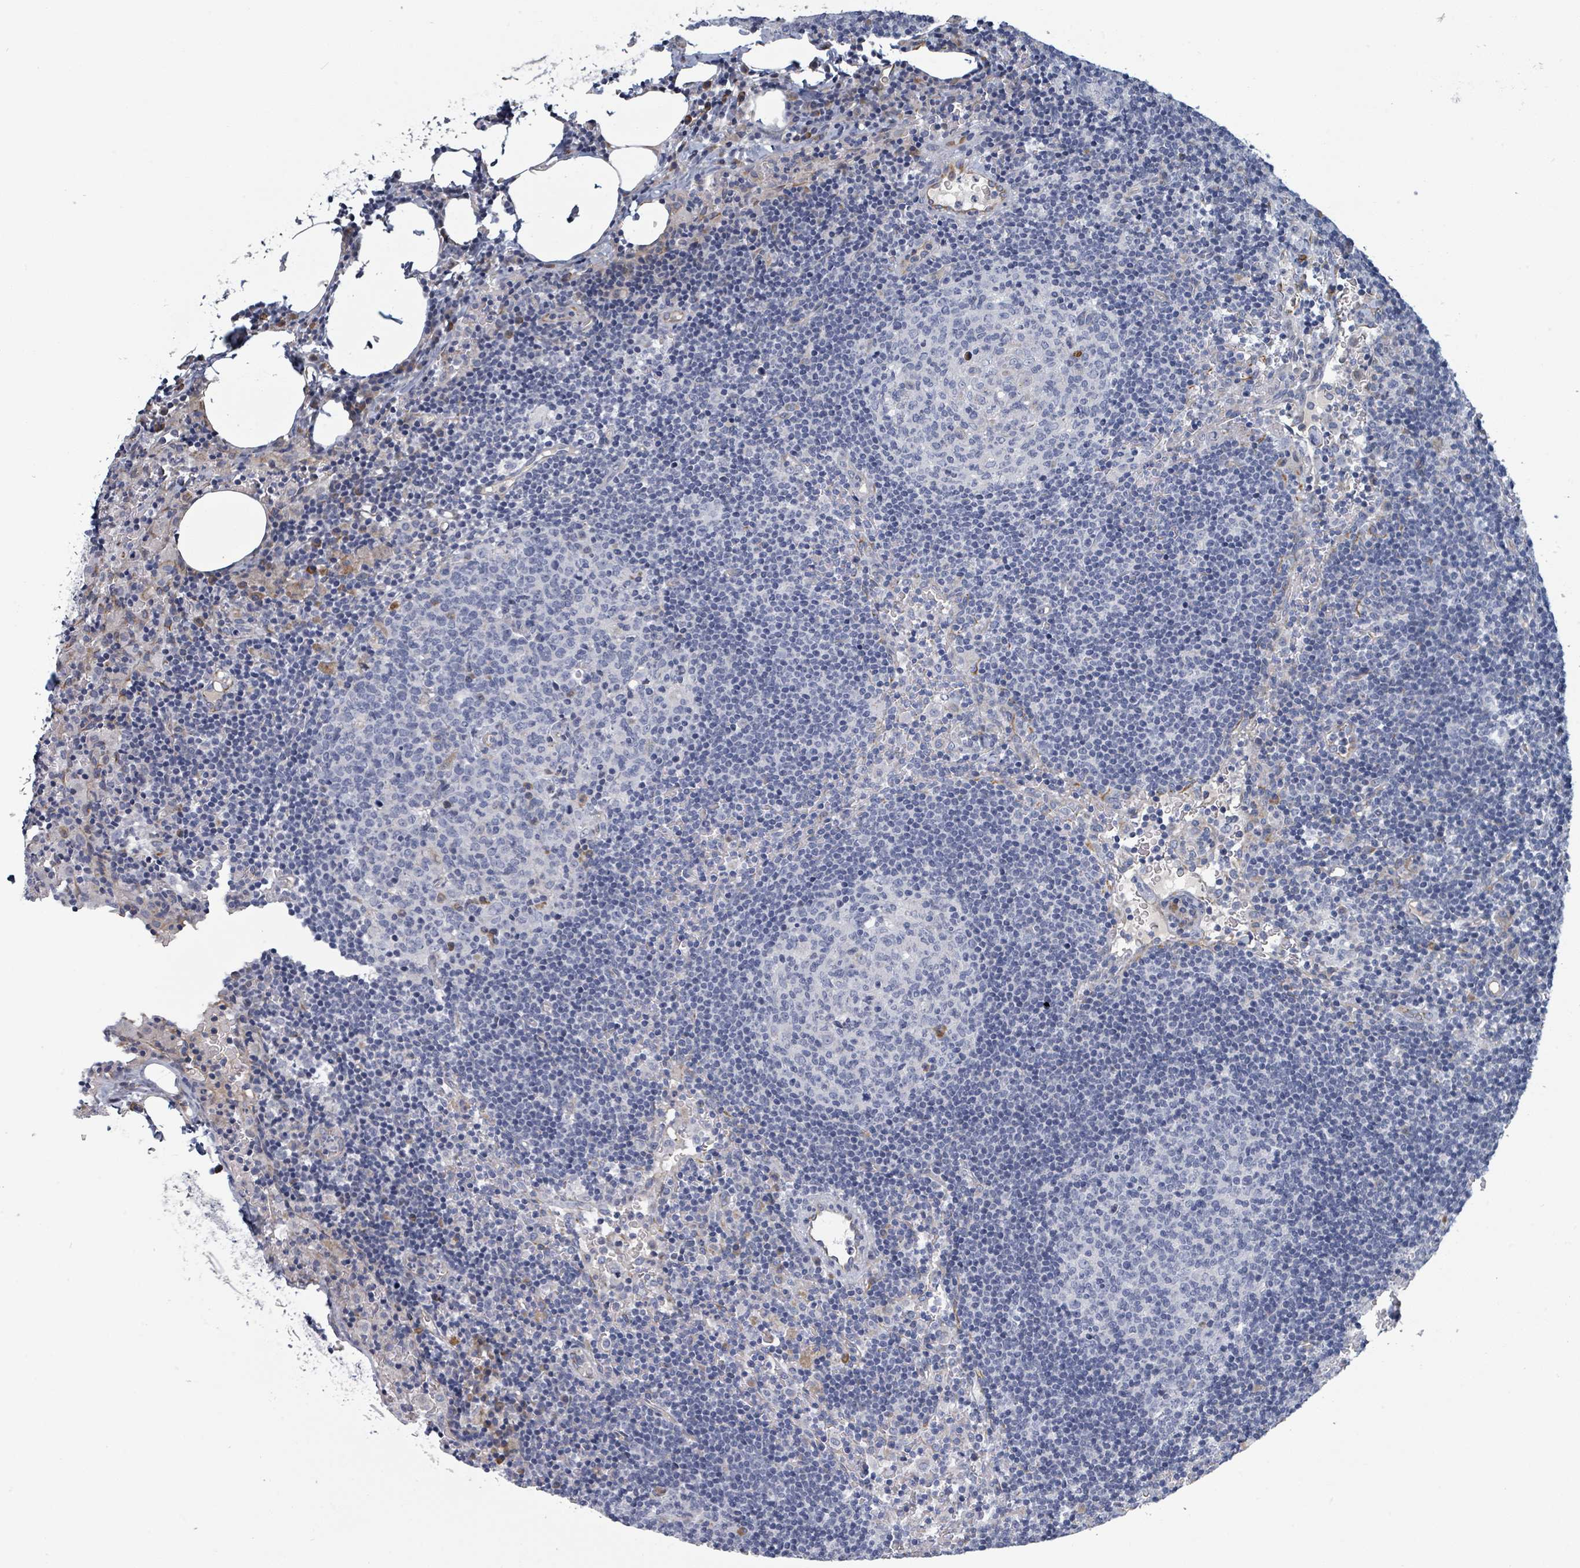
{"staining": {"intensity": "negative", "quantity": "none", "location": "none"}, "tissue": "lymph node", "cell_type": "Germinal center cells", "image_type": "normal", "snomed": [{"axis": "morphology", "description": "Normal tissue, NOS"}, {"axis": "topography", "description": "Lymph node"}], "caption": "Immunohistochemistry (IHC) photomicrograph of unremarkable lymph node stained for a protein (brown), which shows no staining in germinal center cells. Brightfield microscopy of immunohistochemistry stained with DAB (3,3'-diaminobenzidine) (brown) and hematoxylin (blue), captured at high magnification.", "gene": "RAB33B", "patient": {"sex": "male", "age": 62}}